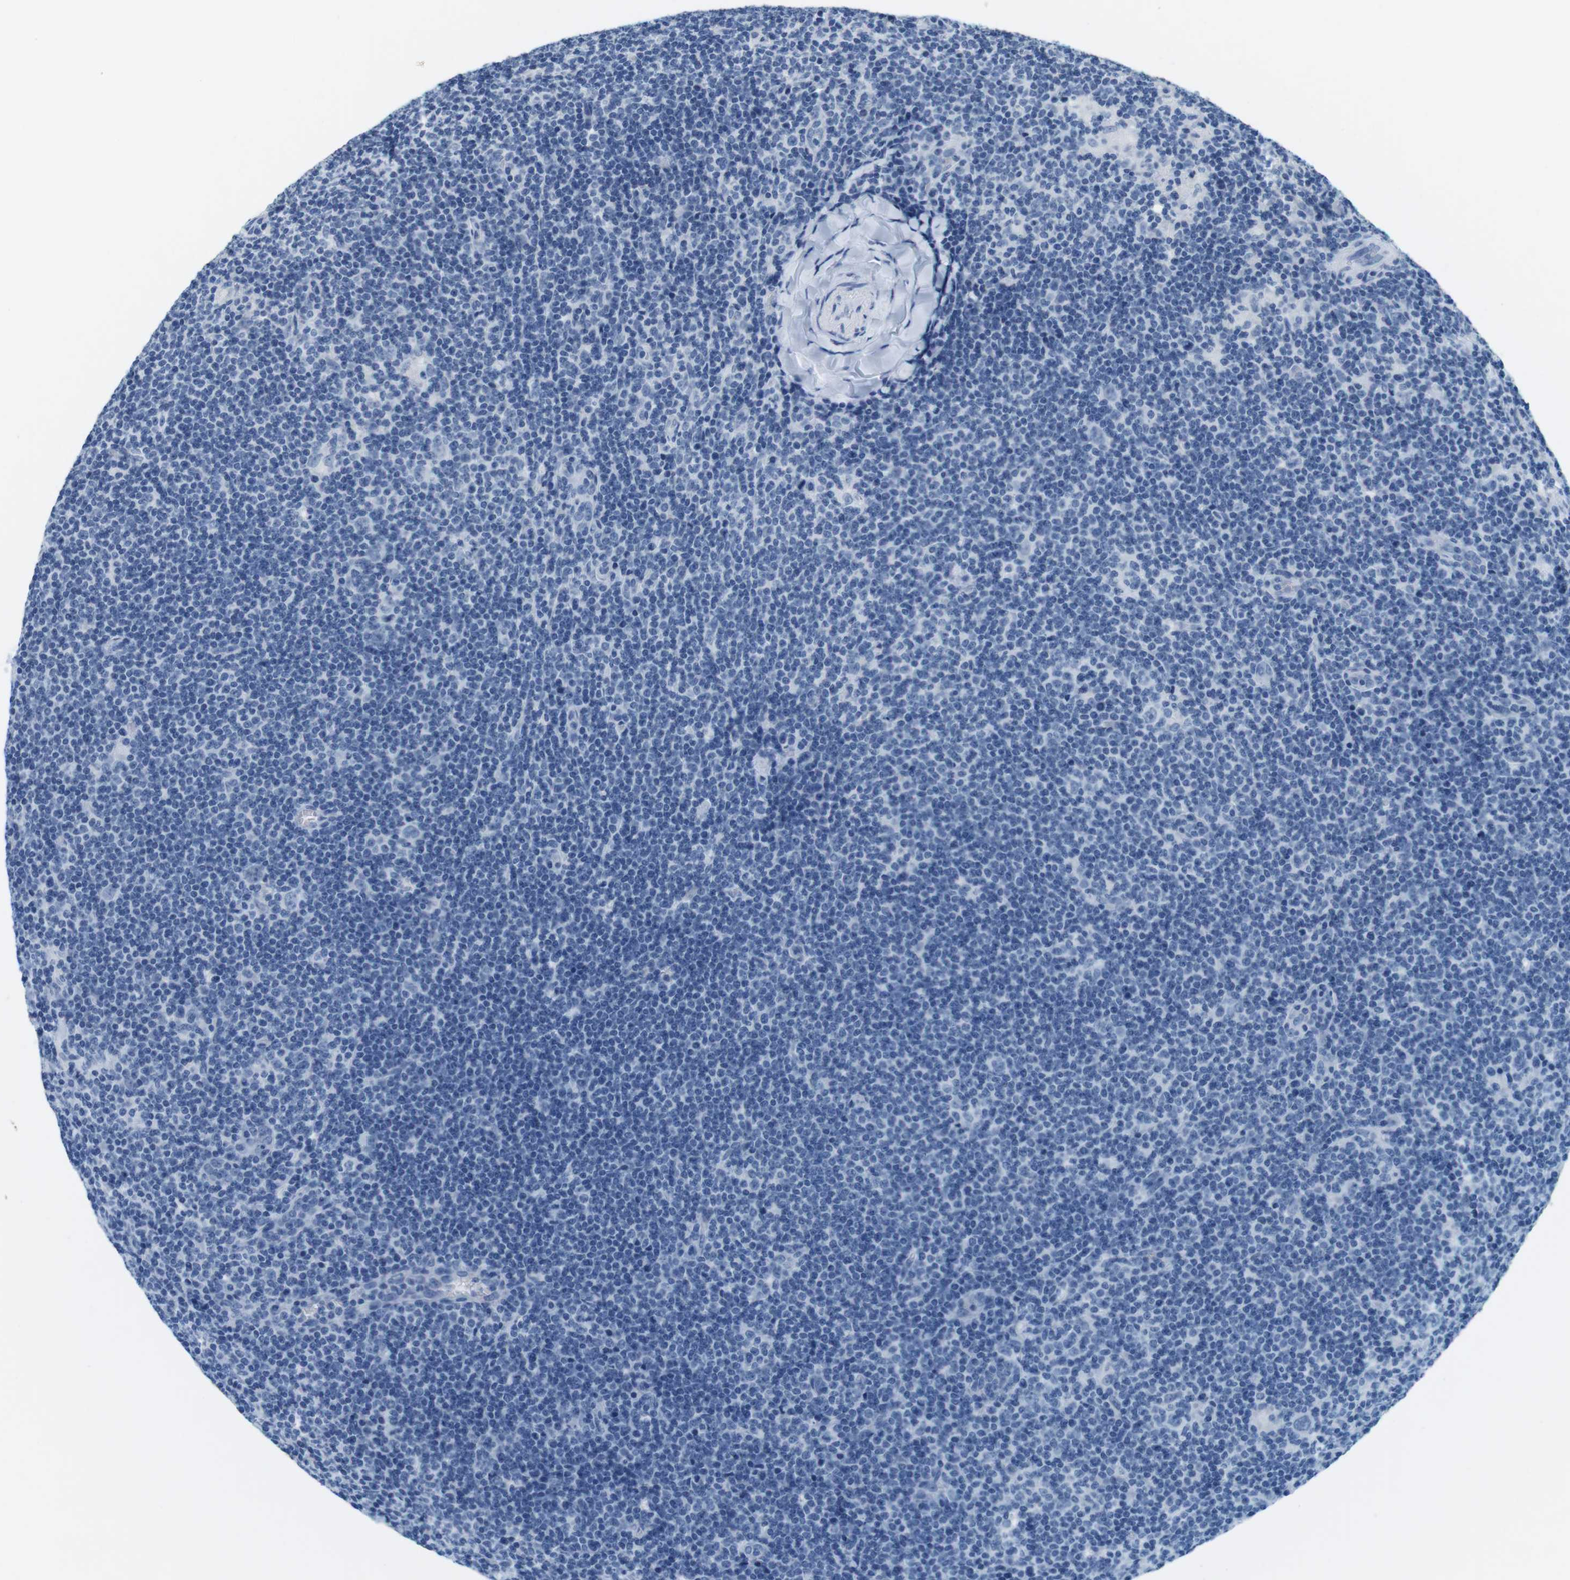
{"staining": {"intensity": "negative", "quantity": "none", "location": "none"}, "tissue": "lymphoma", "cell_type": "Tumor cells", "image_type": "cancer", "snomed": [{"axis": "morphology", "description": "Hodgkin's disease, NOS"}, {"axis": "topography", "description": "Lymph node"}], "caption": "Immunohistochemistry image of lymphoma stained for a protein (brown), which reveals no staining in tumor cells.", "gene": "CYP2C9", "patient": {"sex": "female", "age": 57}}